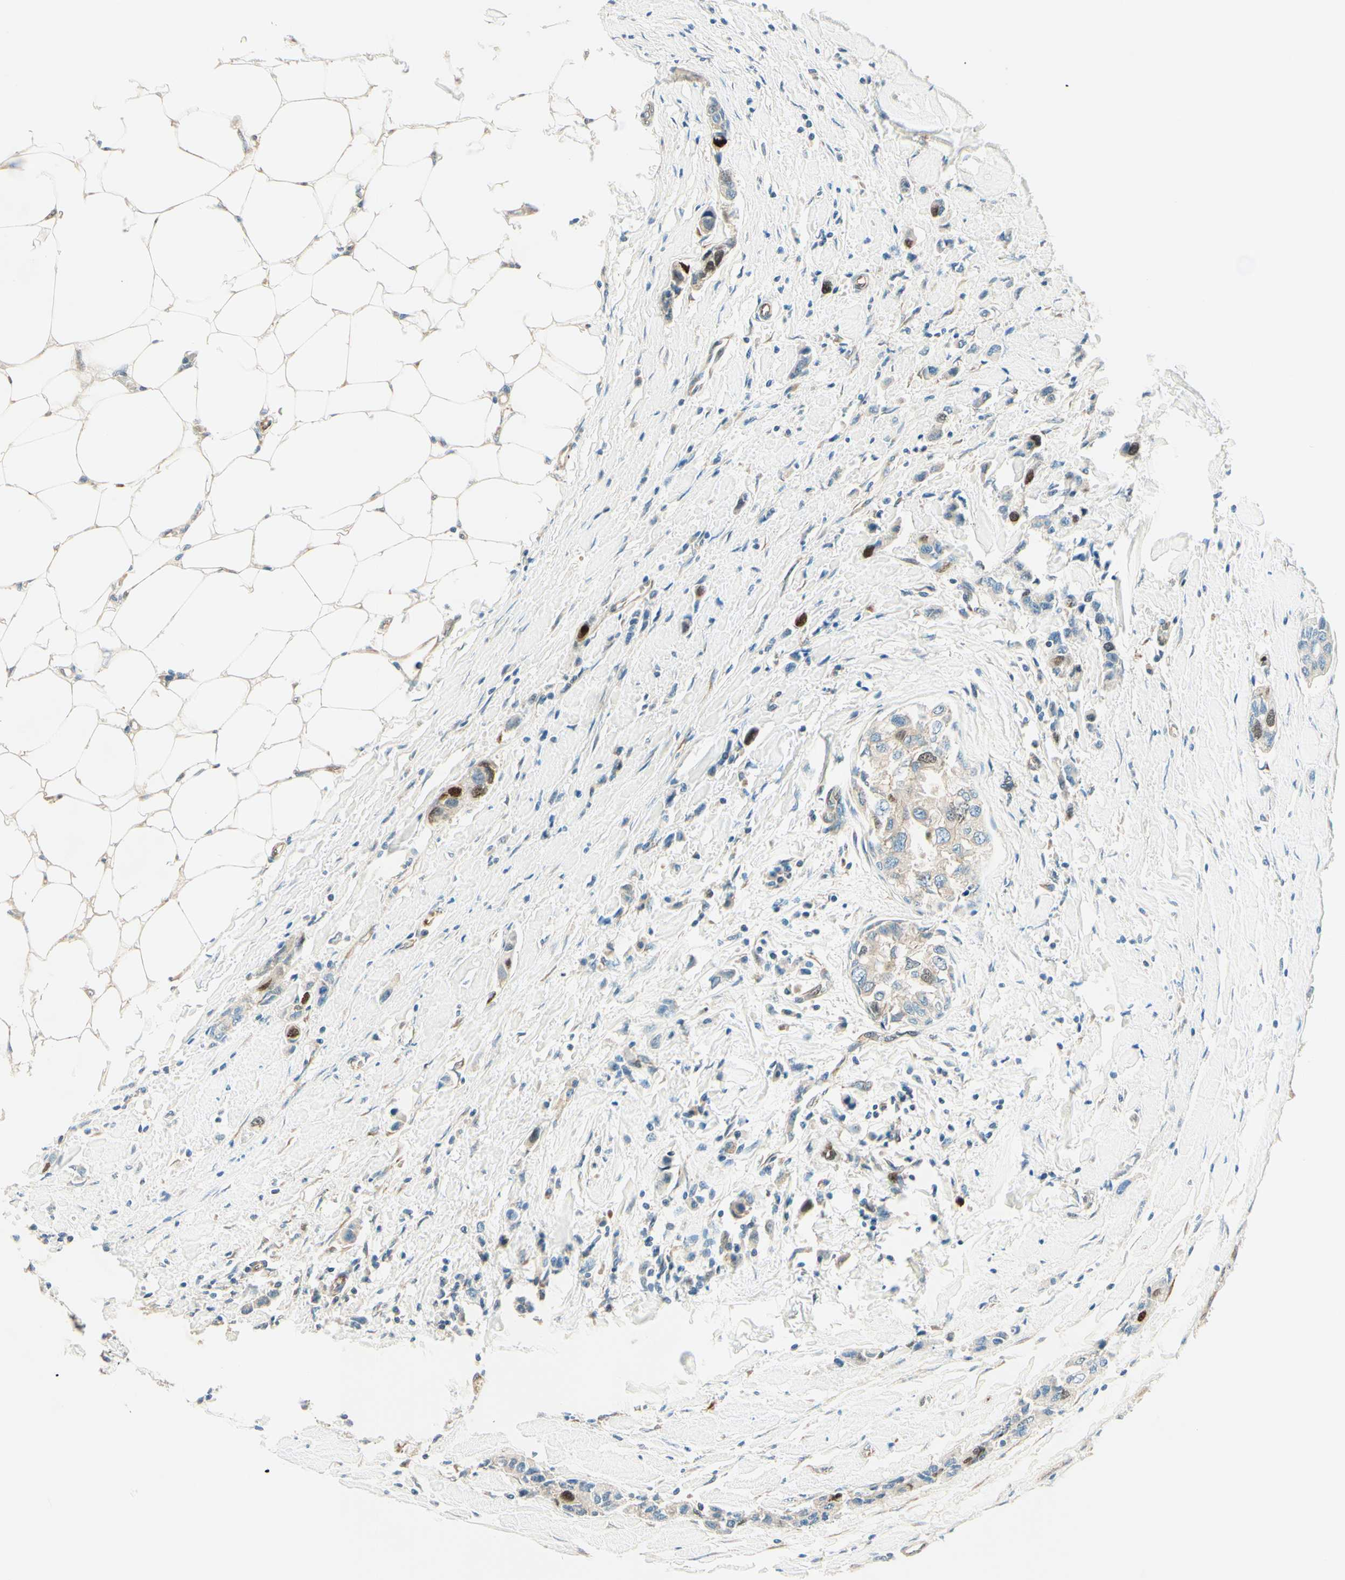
{"staining": {"intensity": "weak", "quantity": "<25%", "location": "cytoplasmic/membranous"}, "tissue": "breast cancer", "cell_type": "Tumor cells", "image_type": "cancer", "snomed": [{"axis": "morphology", "description": "Normal tissue, NOS"}, {"axis": "morphology", "description": "Duct carcinoma"}, {"axis": "topography", "description": "Breast"}], "caption": "A micrograph of human breast cancer (invasive ductal carcinoma) is negative for staining in tumor cells. Nuclei are stained in blue.", "gene": "TAOK2", "patient": {"sex": "female", "age": 50}}